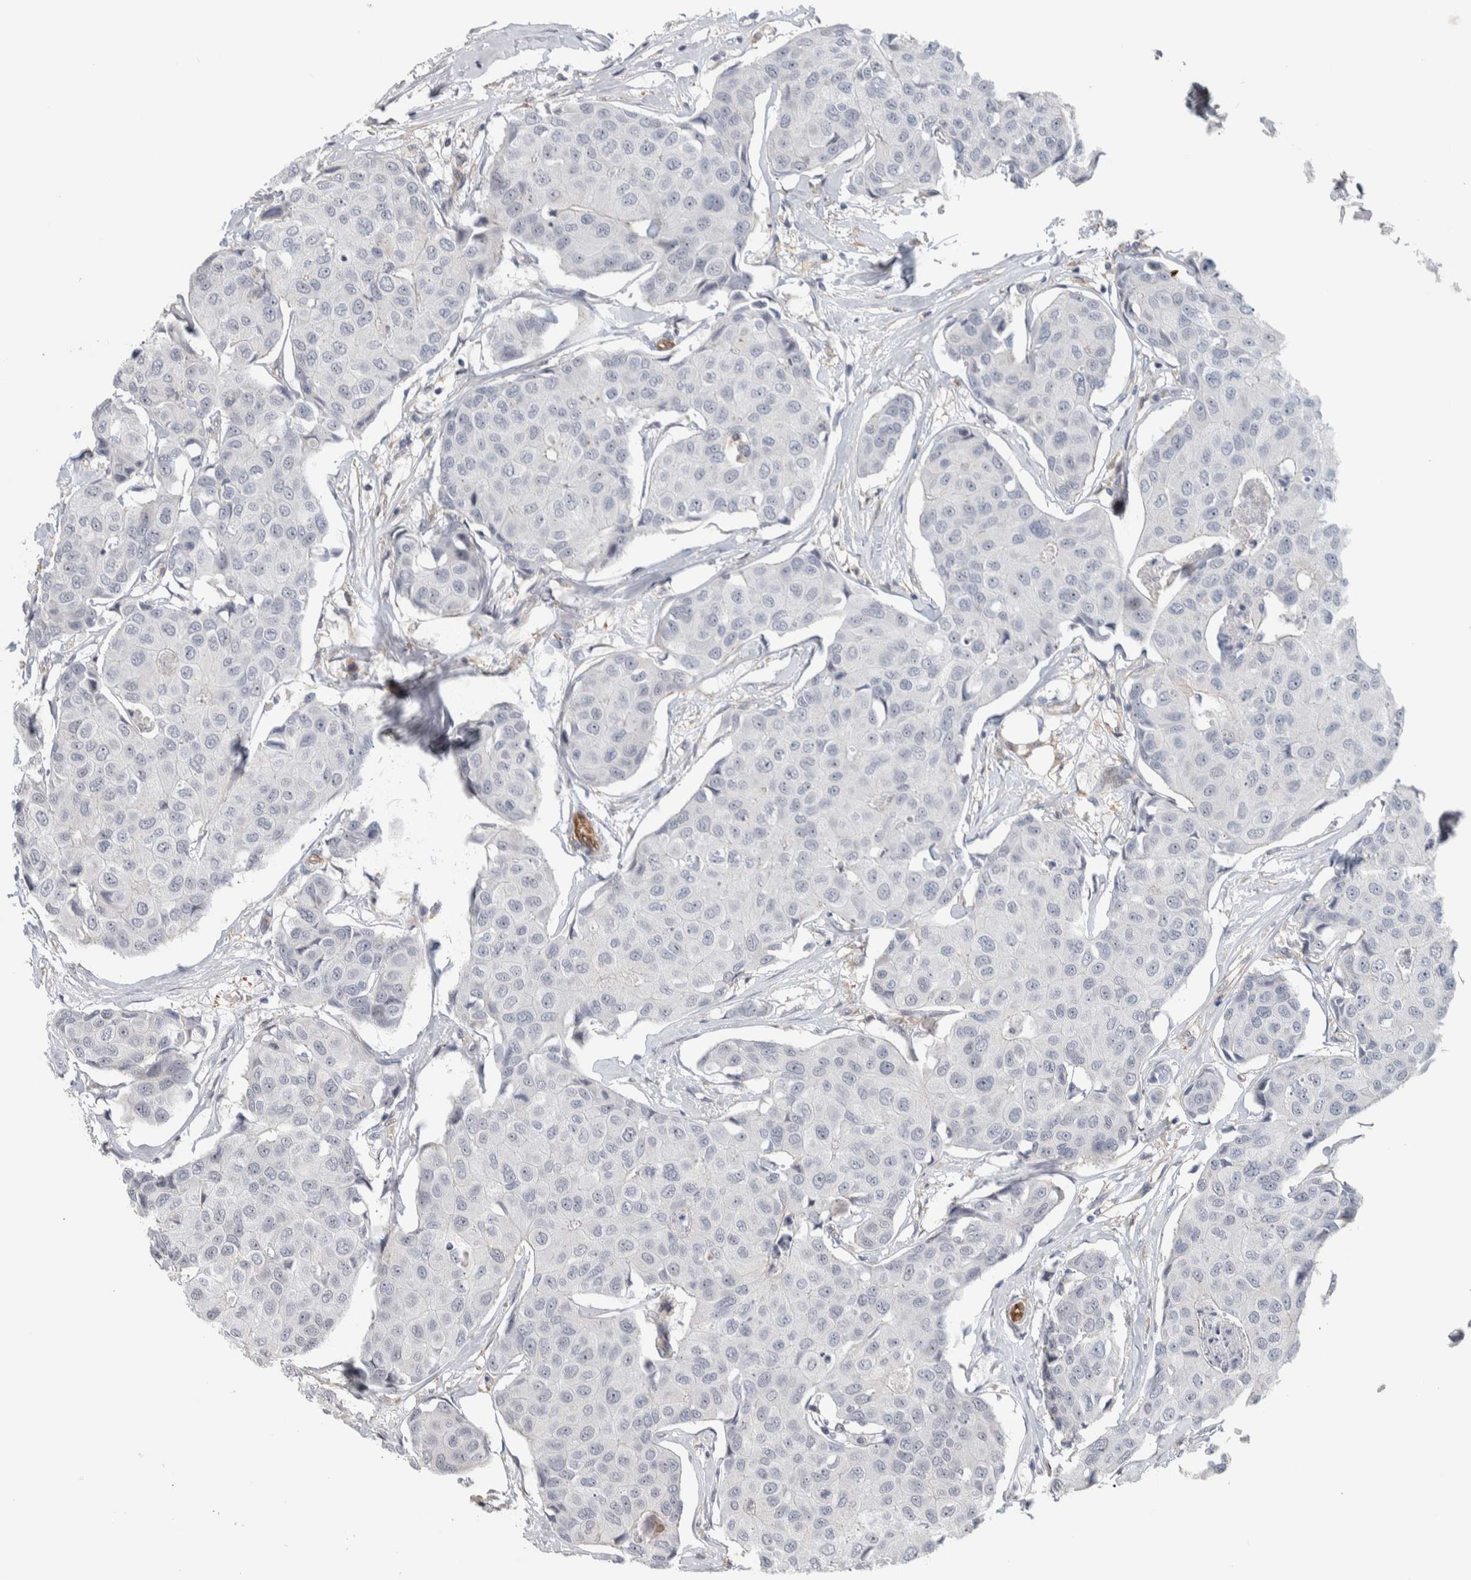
{"staining": {"intensity": "negative", "quantity": "none", "location": "none"}, "tissue": "breast cancer", "cell_type": "Tumor cells", "image_type": "cancer", "snomed": [{"axis": "morphology", "description": "Duct carcinoma"}, {"axis": "topography", "description": "Breast"}], "caption": "Tumor cells show no significant positivity in breast cancer (infiltrating ductal carcinoma).", "gene": "MSL1", "patient": {"sex": "female", "age": 80}}